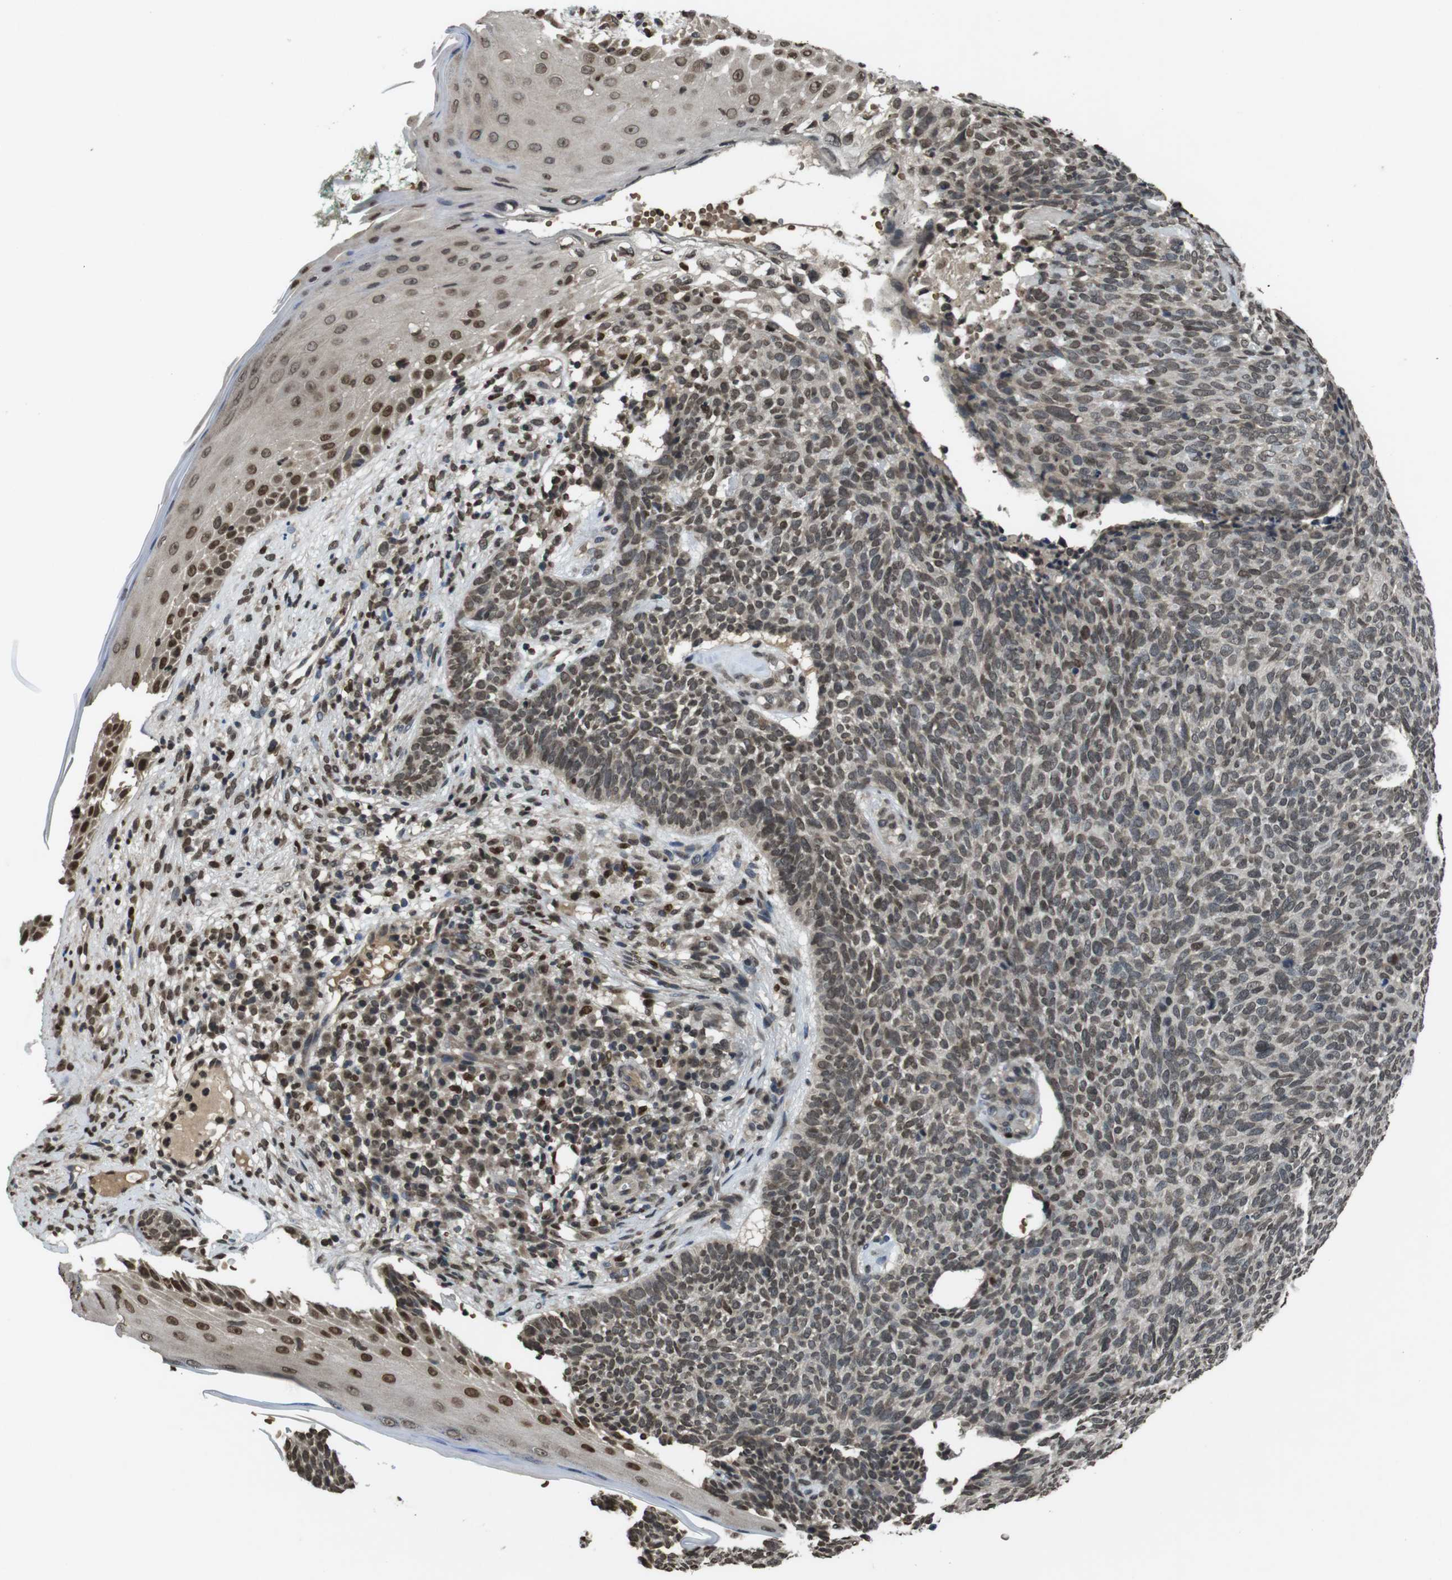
{"staining": {"intensity": "moderate", "quantity": "25%-75%", "location": "nuclear"}, "tissue": "skin cancer", "cell_type": "Tumor cells", "image_type": "cancer", "snomed": [{"axis": "morphology", "description": "Basal cell carcinoma"}, {"axis": "topography", "description": "Skin"}], "caption": "Skin cancer tissue reveals moderate nuclear staining in about 25%-75% of tumor cells, visualized by immunohistochemistry.", "gene": "MAF", "patient": {"sex": "female", "age": 84}}